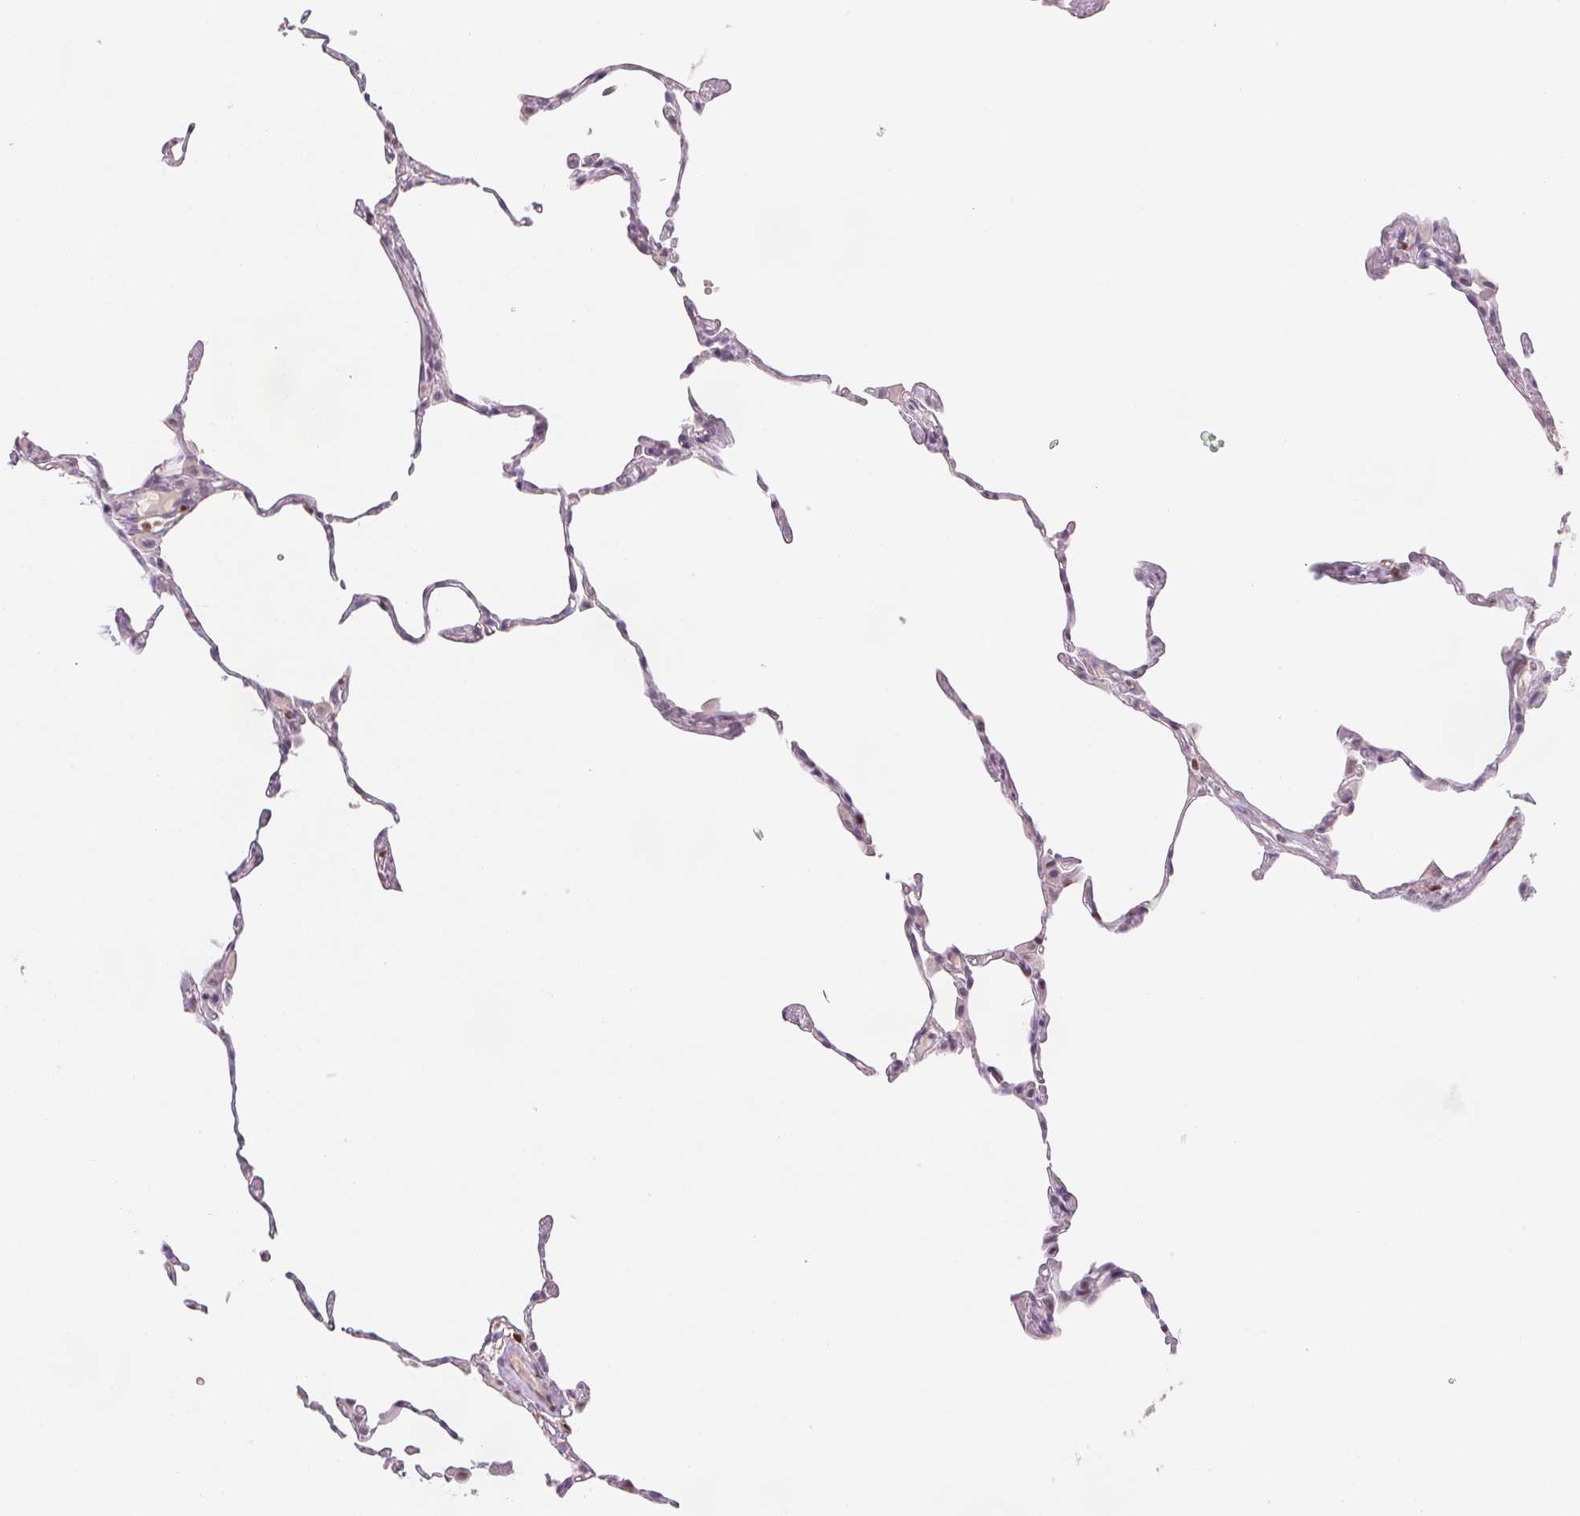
{"staining": {"intensity": "negative", "quantity": "none", "location": "none"}, "tissue": "lung", "cell_type": "Alveolar cells", "image_type": "normal", "snomed": [{"axis": "morphology", "description": "Normal tissue, NOS"}, {"axis": "topography", "description": "Lung"}], "caption": "Immunohistochemistry (IHC) histopathology image of unremarkable lung stained for a protein (brown), which displays no positivity in alveolar cells.", "gene": "RUNX2", "patient": {"sex": "female", "age": 57}}